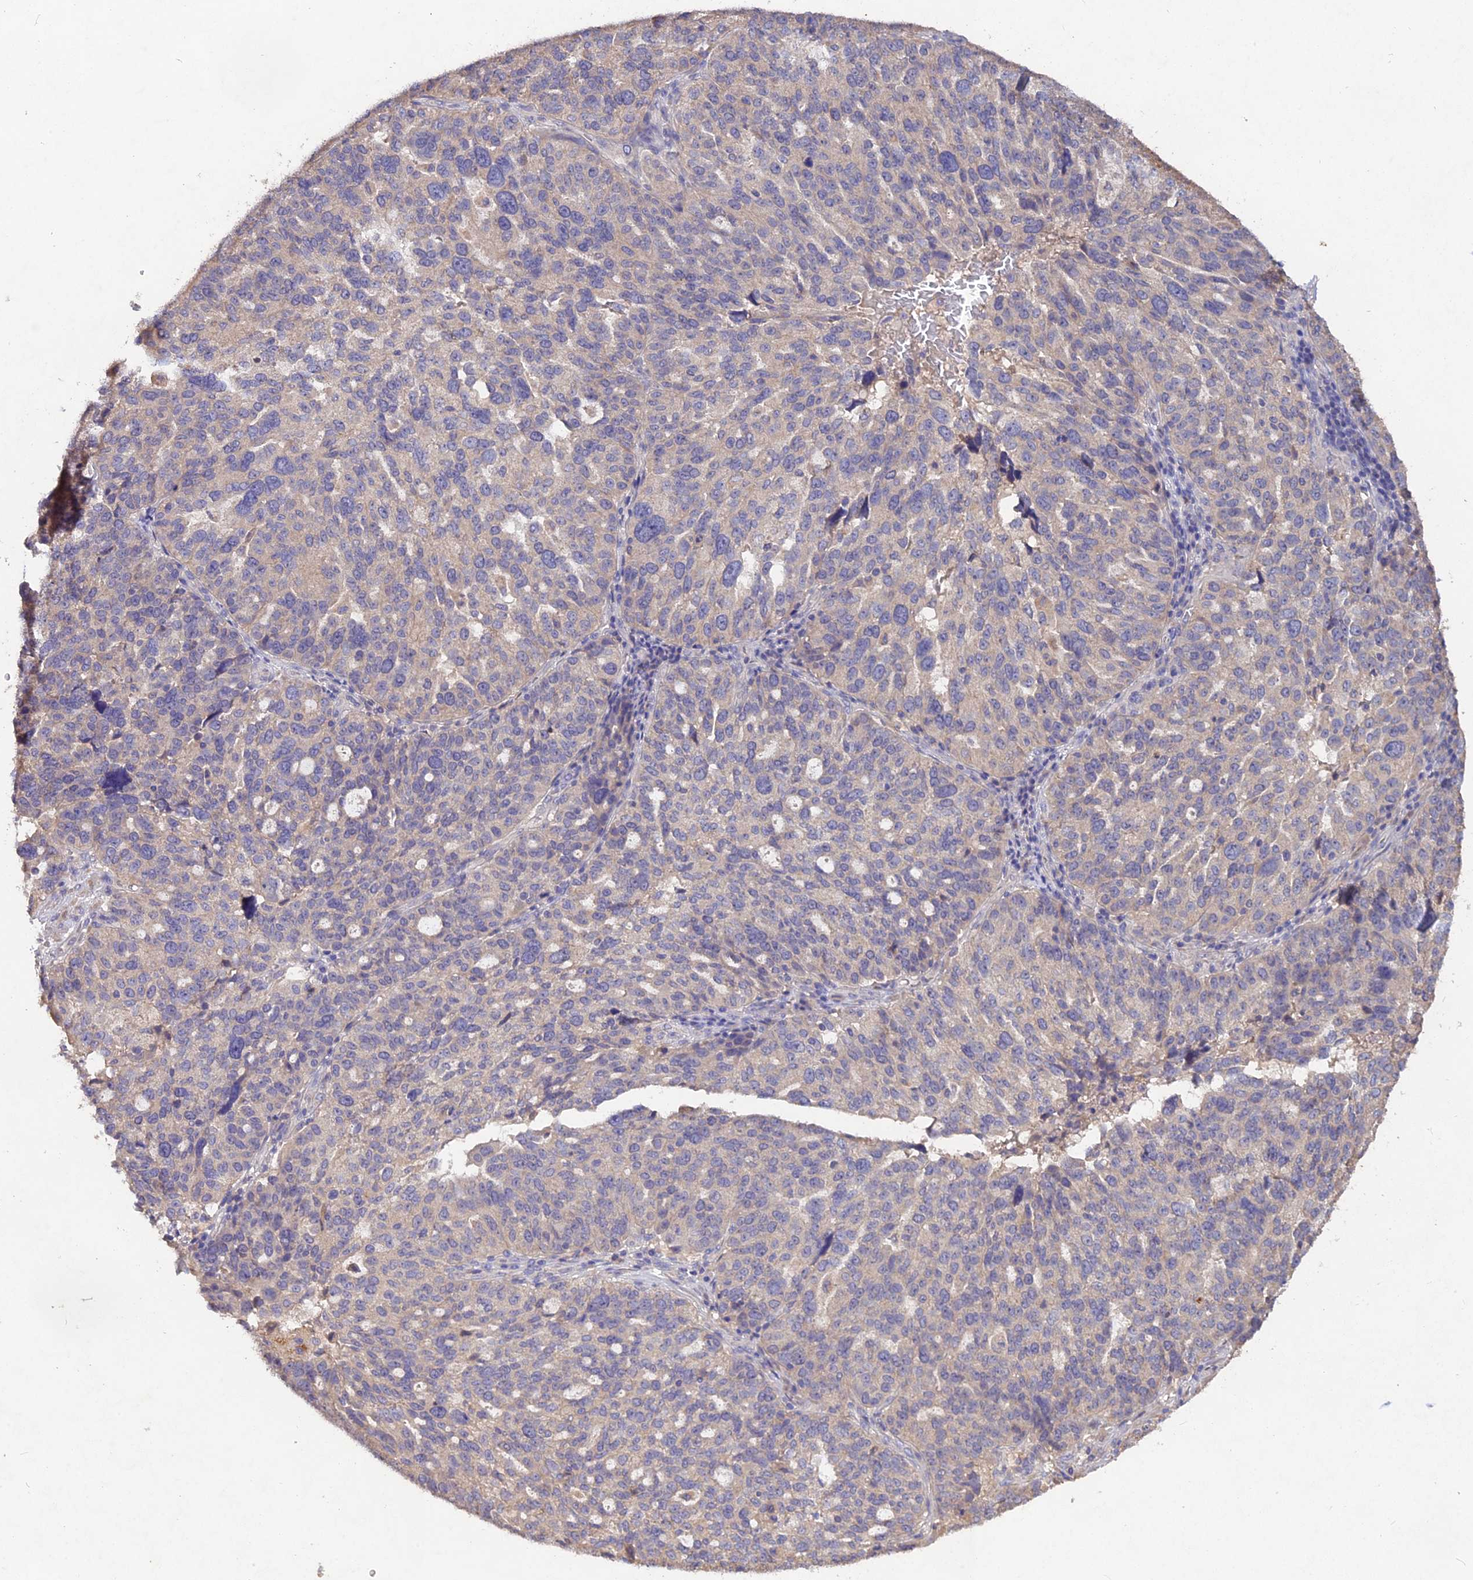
{"staining": {"intensity": "negative", "quantity": "none", "location": "none"}, "tissue": "ovarian cancer", "cell_type": "Tumor cells", "image_type": "cancer", "snomed": [{"axis": "morphology", "description": "Cystadenocarcinoma, serous, NOS"}, {"axis": "topography", "description": "Ovary"}], "caption": "The image displays no significant positivity in tumor cells of serous cystadenocarcinoma (ovarian).", "gene": "SLC26A4", "patient": {"sex": "female", "age": 59}}